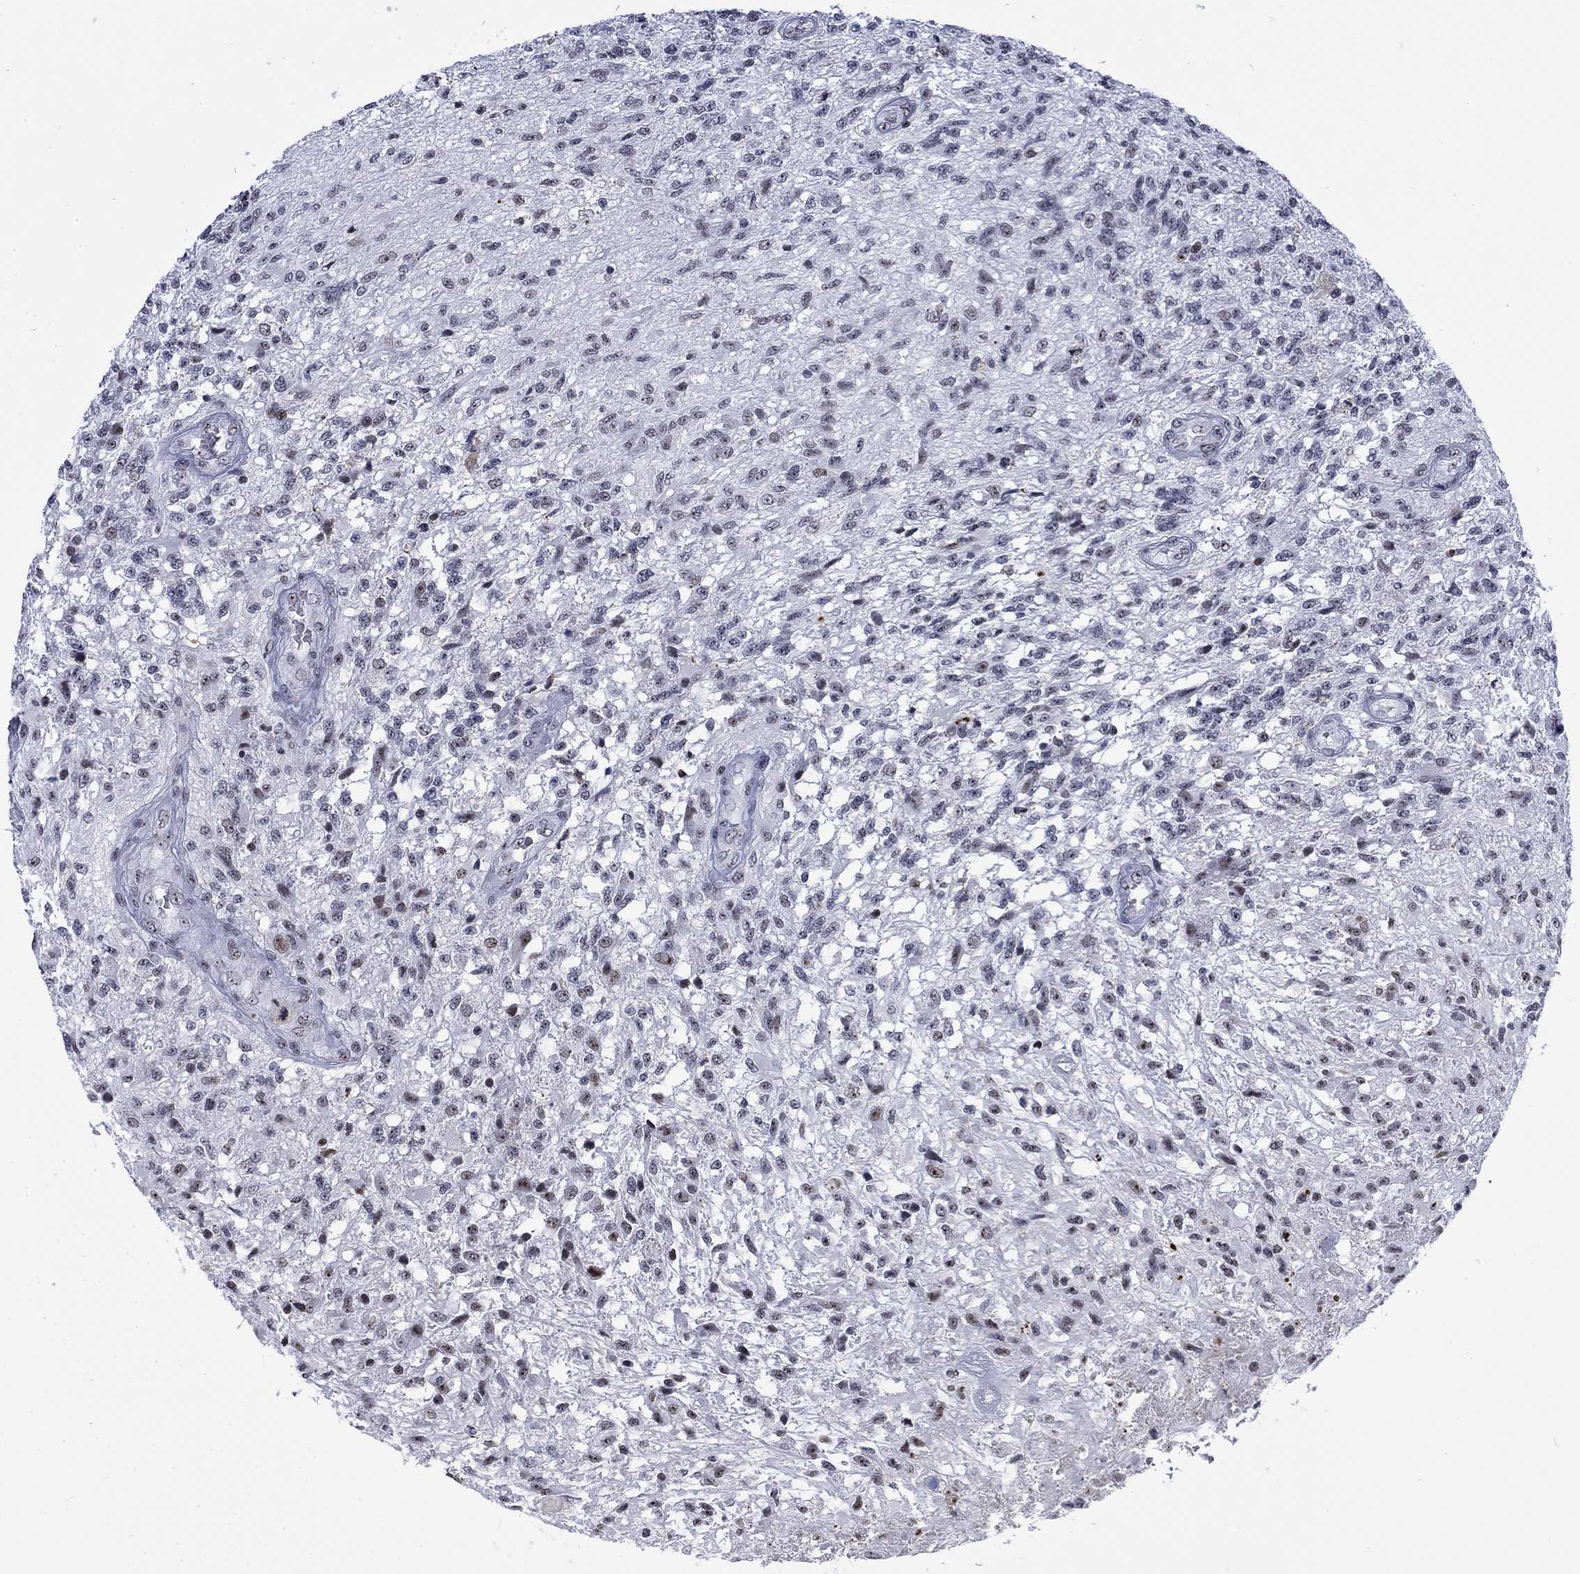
{"staining": {"intensity": "negative", "quantity": "none", "location": "none"}, "tissue": "glioma", "cell_type": "Tumor cells", "image_type": "cancer", "snomed": [{"axis": "morphology", "description": "Glioma, malignant, High grade"}, {"axis": "topography", "description": "Brain"}], "caption": "Protein analysis of malignant glioma (high-grade) exhibits no significant expression in tumor cells.", "gene": "CSRNP3", "patient": {"sex": "male", "age": 56}}